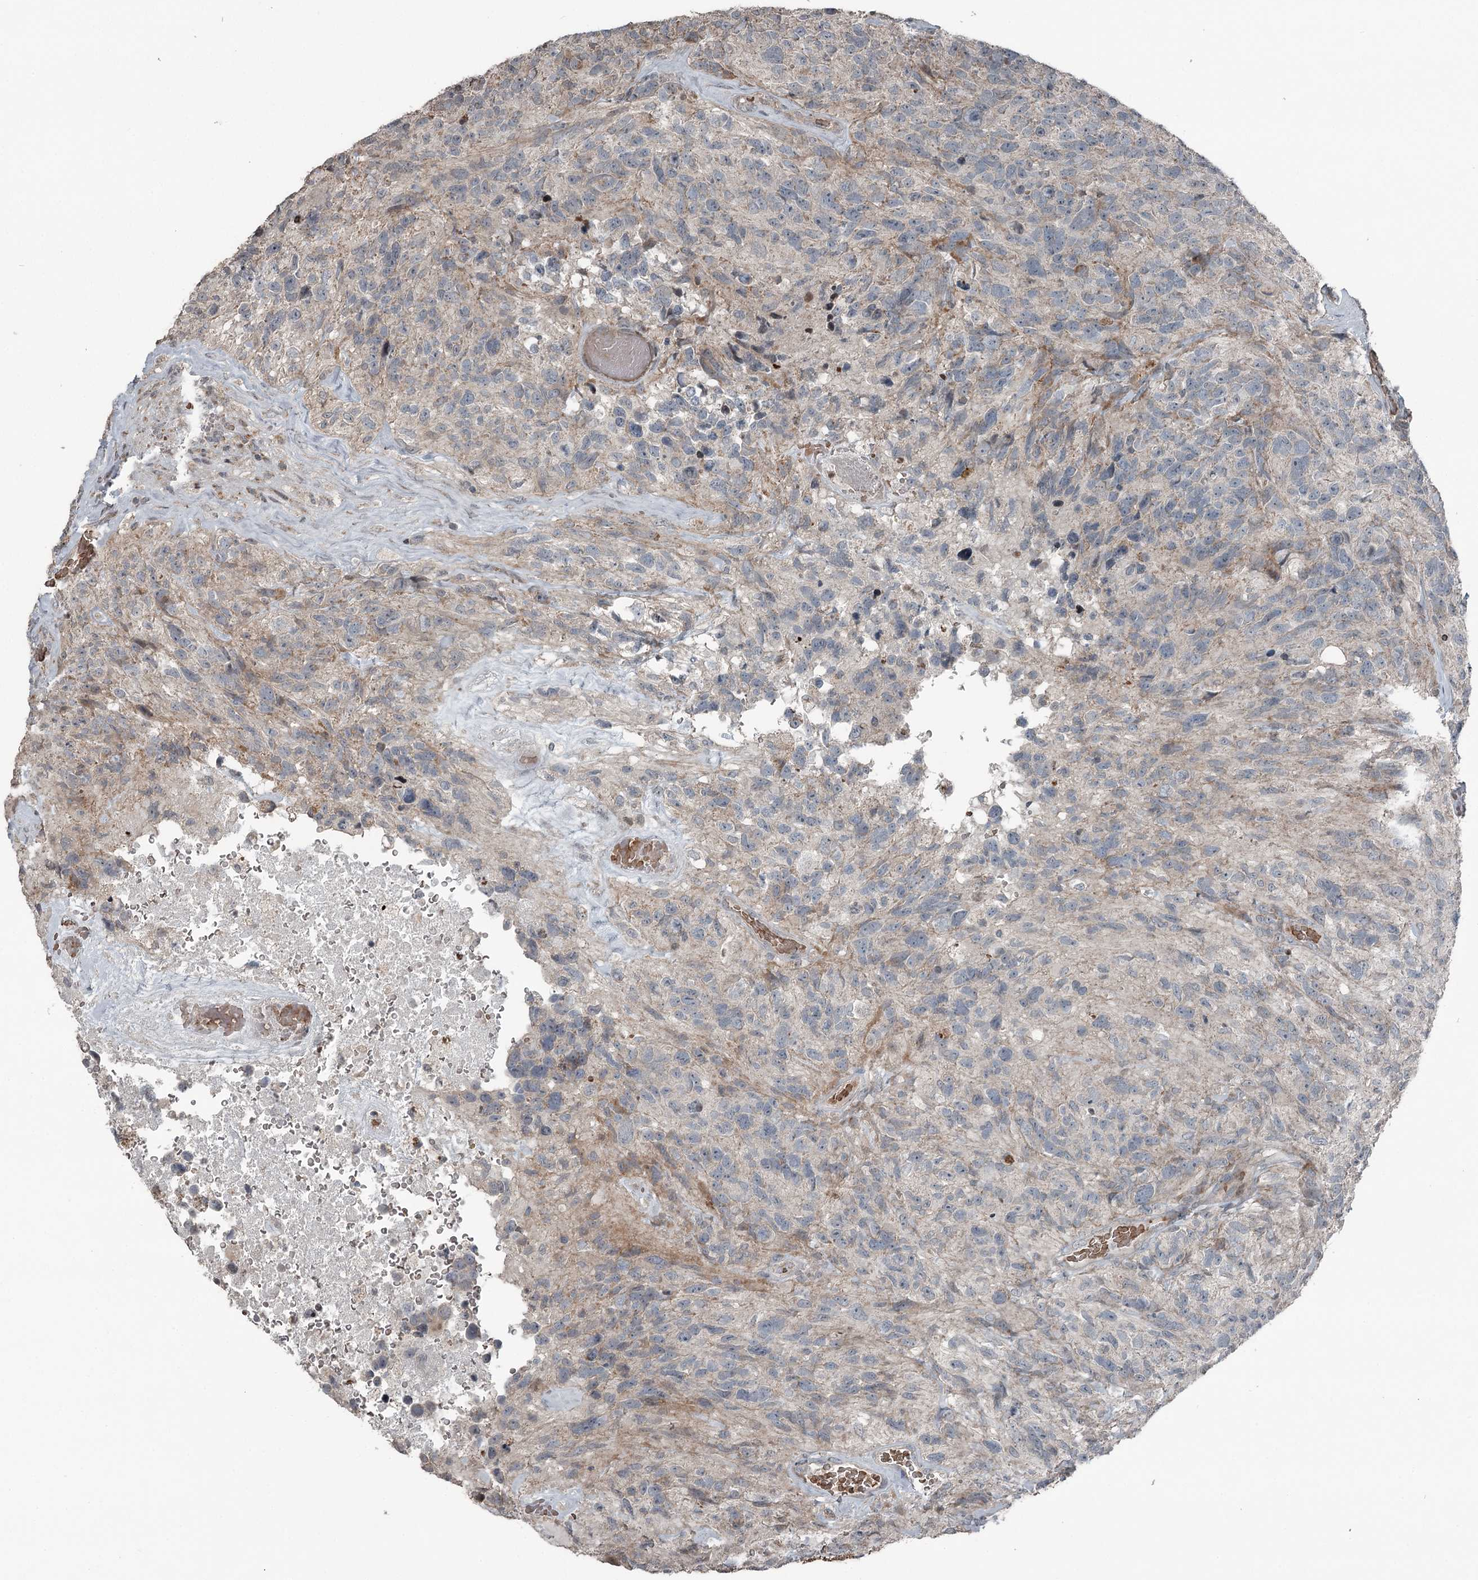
{"staining": {"intensity": "negative", "quantity": "none", "location": "none"}, "tissue": "glioma", "cell_type": "Tumor cells", "image_type": "cancer", "snomed": [{"axis": "morphology", "description": "Glioma, malignant, High grade"}, {"axis": "topography", "description": "Brain"}], "caption": "High power microscopy micrograph of an immunohistochemistry image of malignant glioma (high-grade), revealing no significant staining in tumor cells. (DAB IHC visualized using brightfield microscopy, high magnification).", "gene": "RASSF8", "patient": {"sex": "male", "age": 69}}